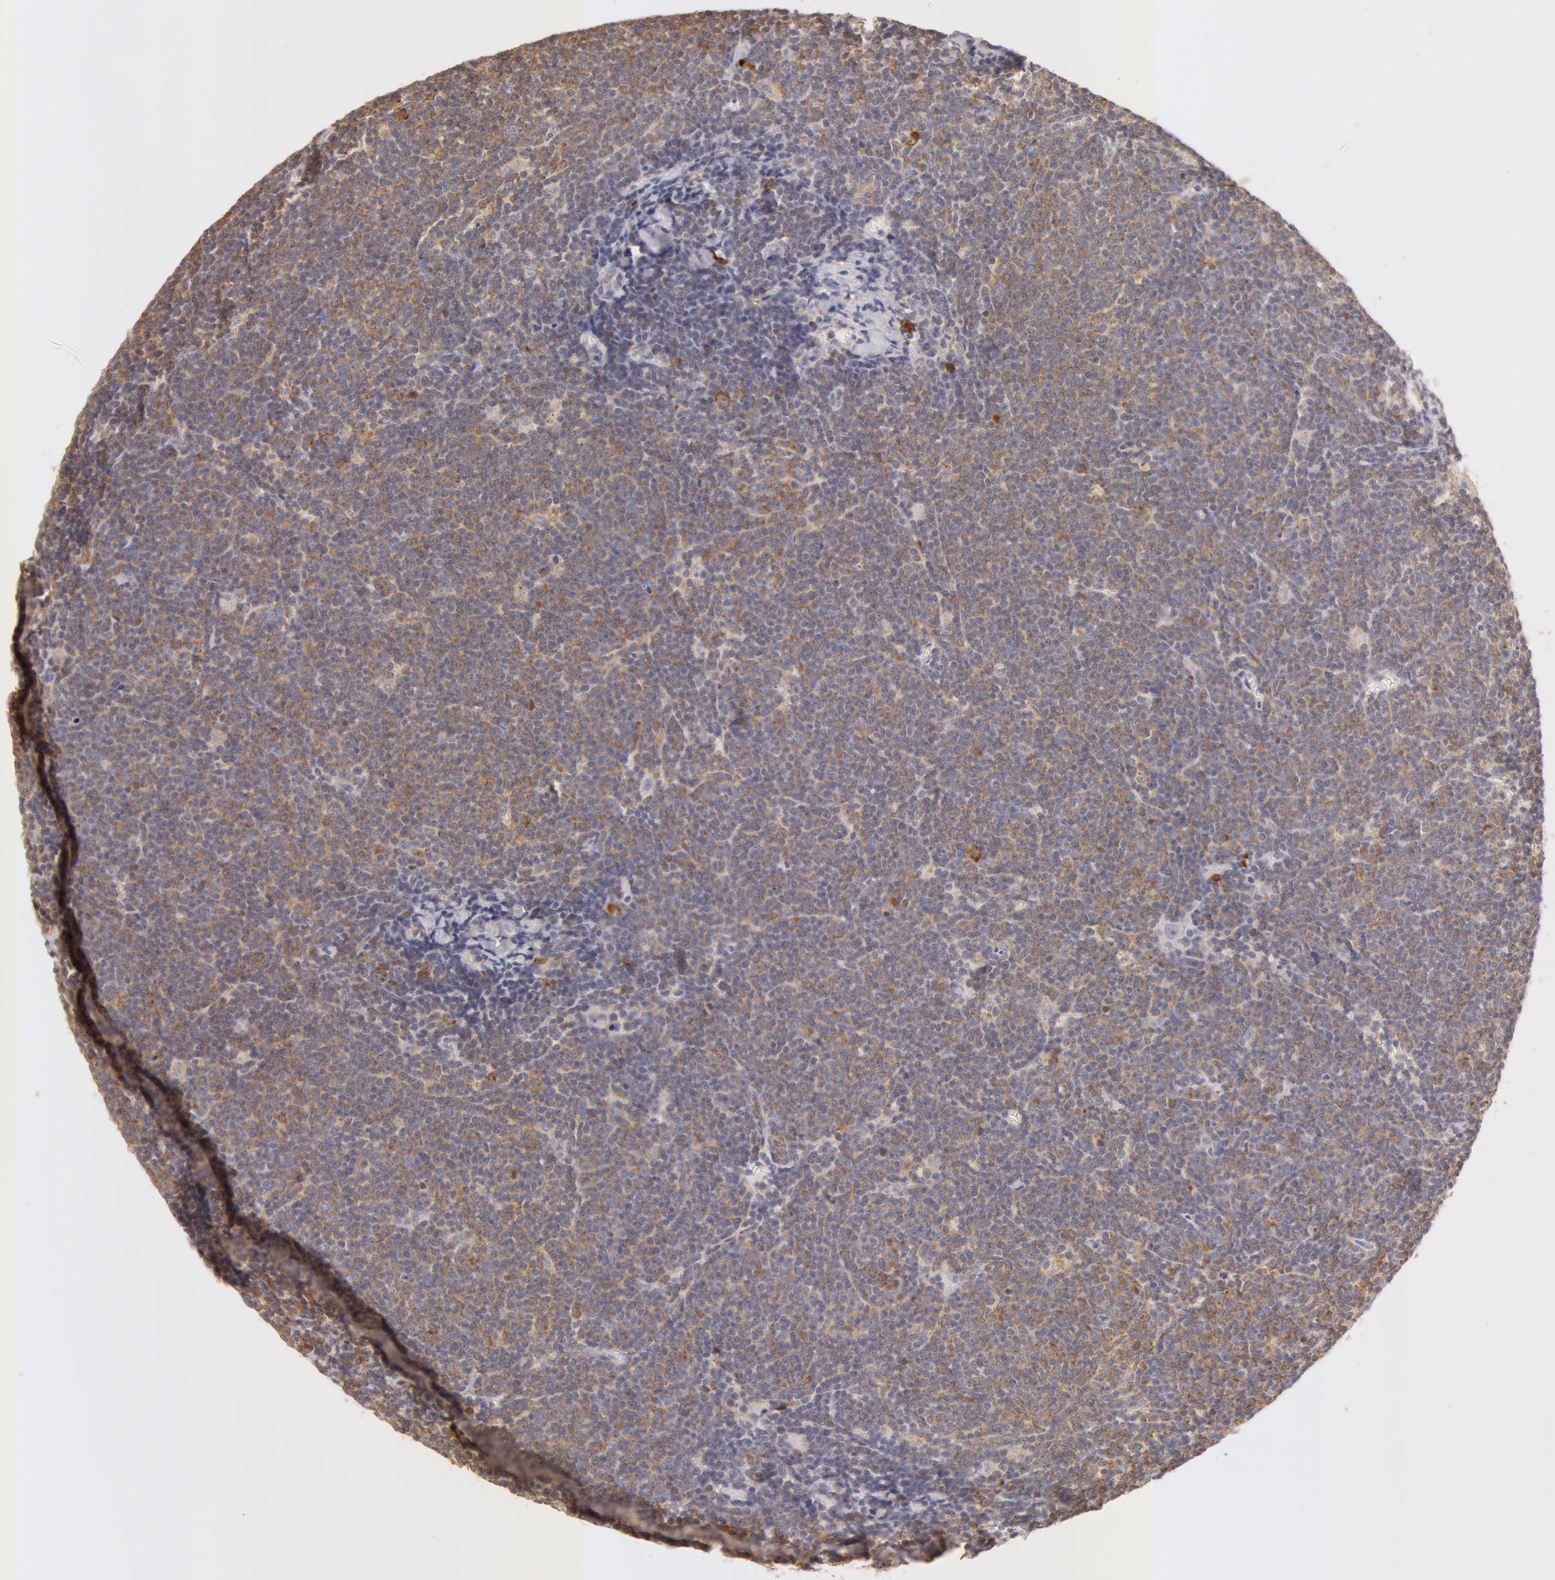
{"staining": {"intensity": "negative", "quantity": "none", "location": "none"}, "tissue": "lymphoma", "cell_type": "Tumor cells", "image_type": "cancer", "snomed": [{"axis": "morphology", "description": "Malignant lymphoma, non-Hodgkin's type, Low grade"}, {"axis": "topography", "description": "Lymph node"}], "caption": "There is no significant positivity in tumor cells of lymphoma. The staining was performed using DAB to visualize the protein expression in brown, while the nuclei were stained in blue with hematoxylin (Magnification: 20x).", "gene": "DDX3Y", "patient": {"sex": "male", "age": 65}}